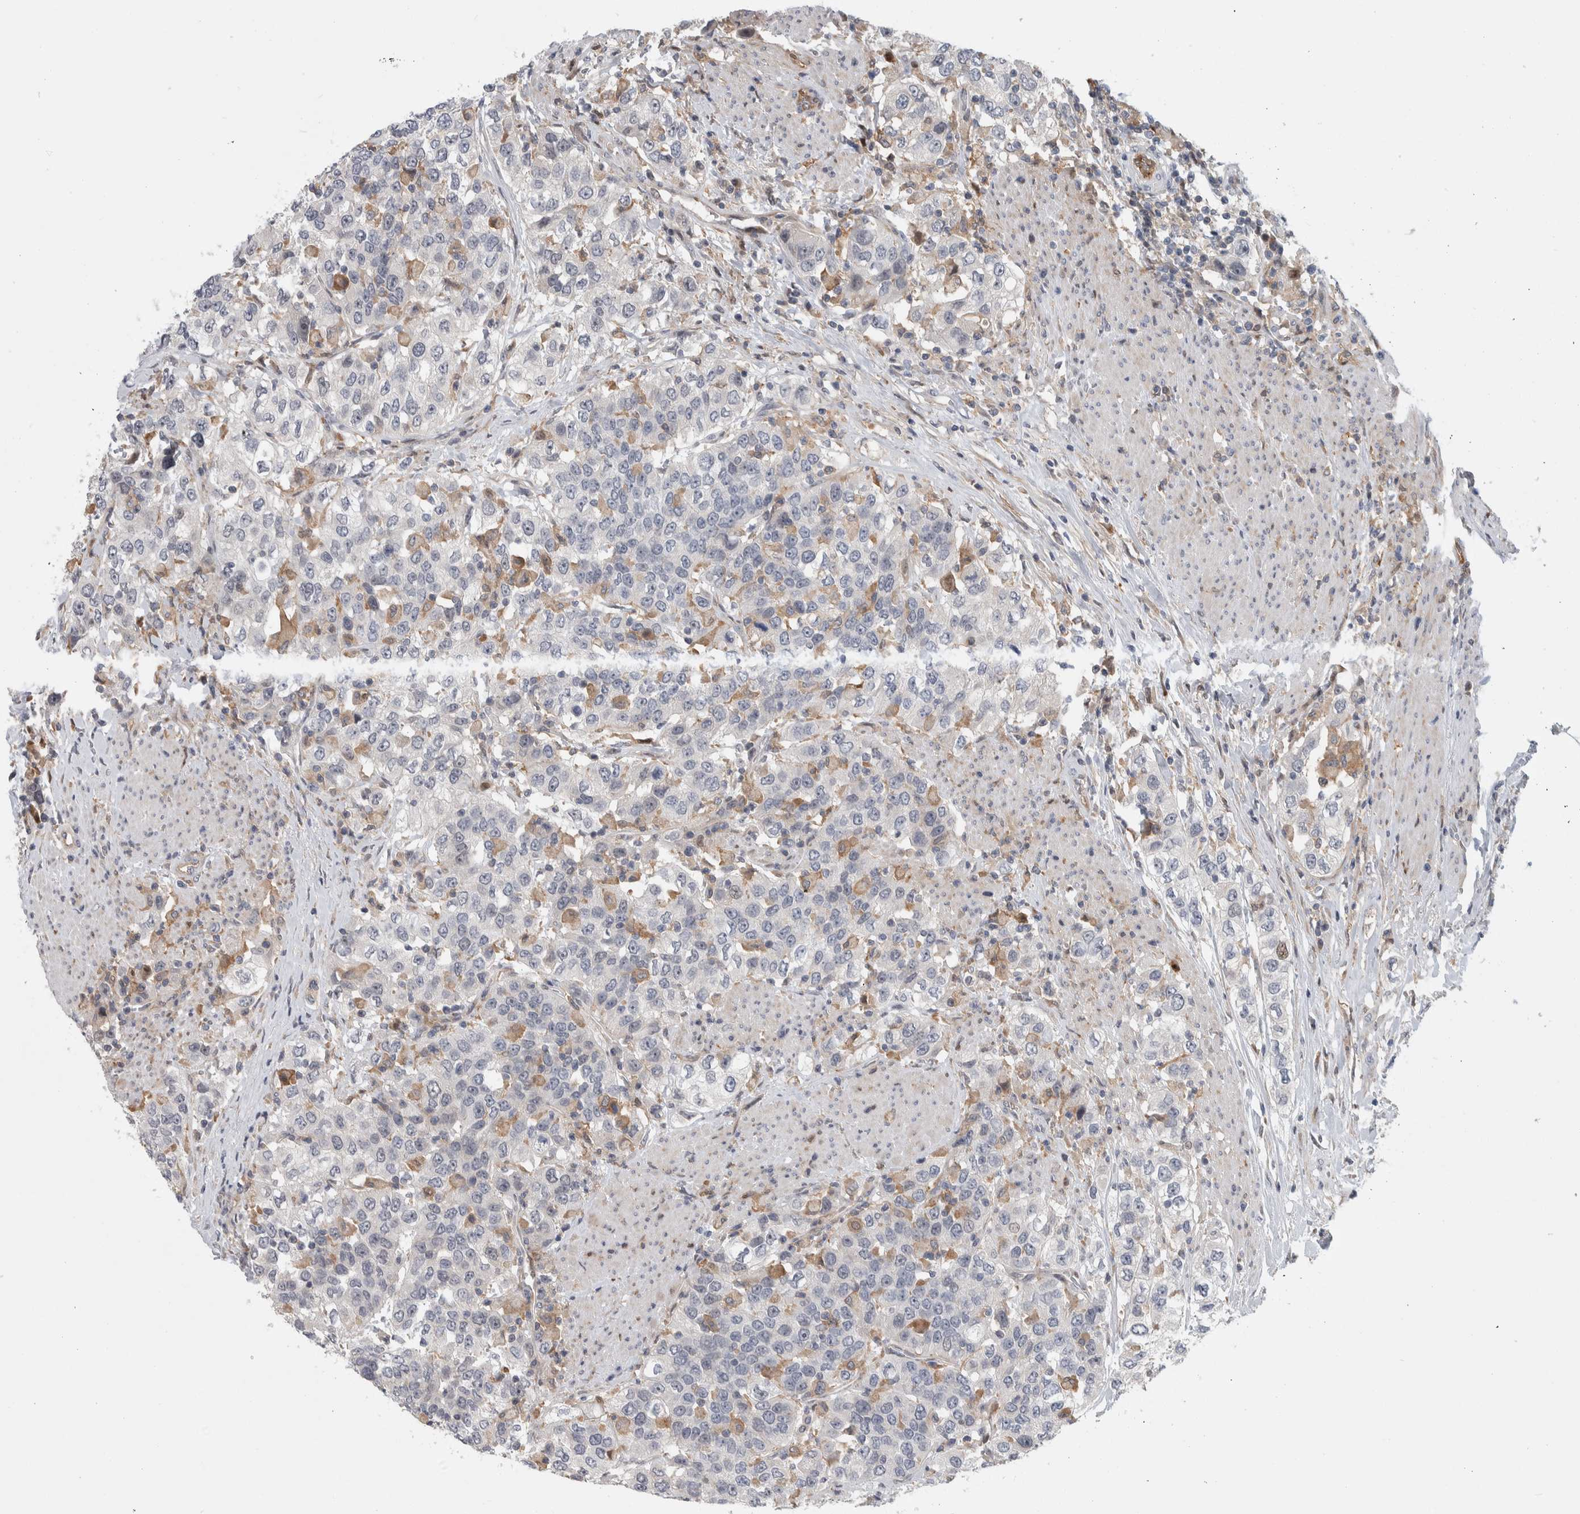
{"staining": {"intensity": "moderate", "quantity": "<25%", "location": "cytoplasmic/membranous"}, "tissue": "urothelial cancer", "cell_type": "Tumor cells", "image_type": "cancer", "snomed": [{"axis": "morphology", "description": "Urothelial carcinoma, High grade"}, {"axis": "topography", "description": "Urinary bladder"}], "caption": "Tumor cells show low levels of moderate cytoplasmic/membranous positivity in approximately <25% of cells in human urothelial cancer.", "gene": "MSL1", "patient": {"sex": "female", "age": 80}}